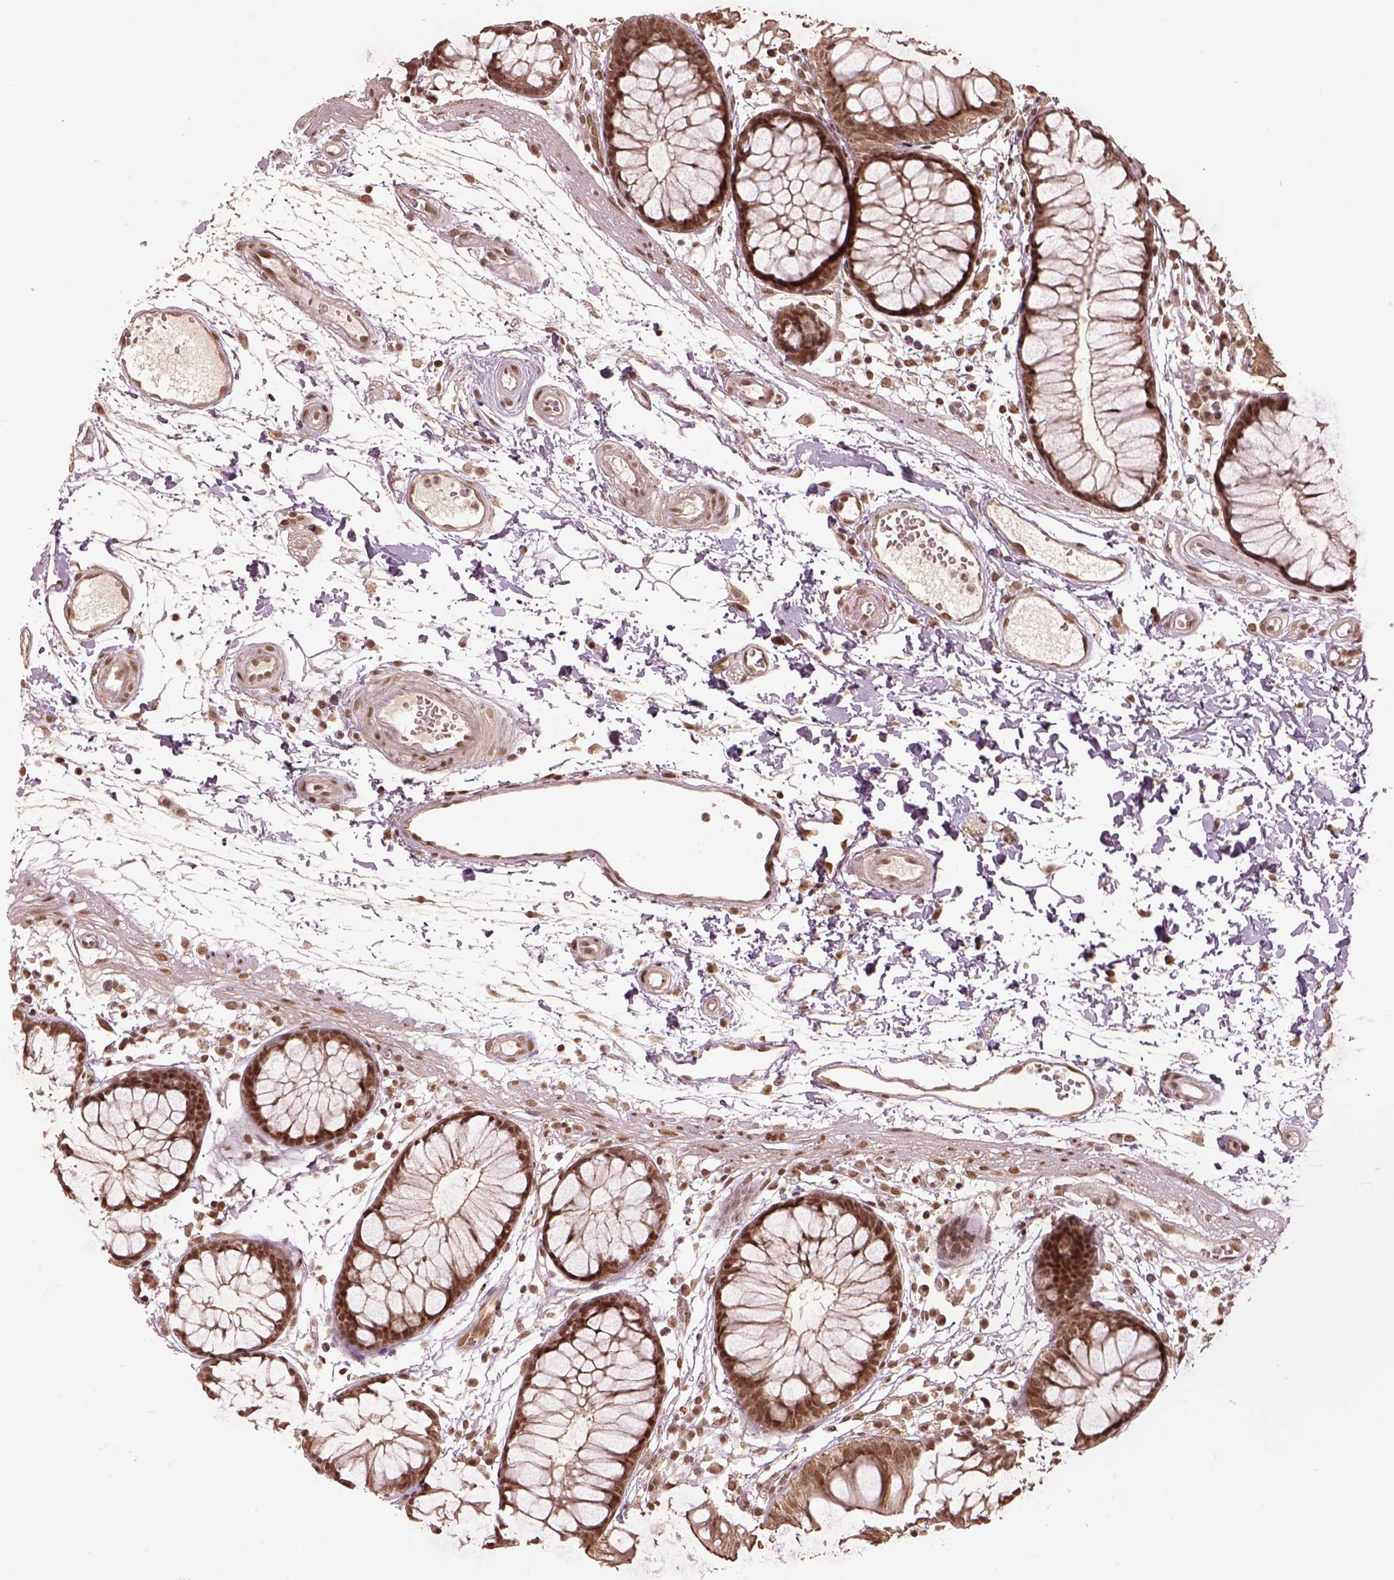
{"staining": {"intensity": "moderate", "quantity": ">75%", "location": "nuclear"}, "tissue": "colon", "cell_type": "Endothelial cells", "image_type": "normal", "snomed": [{"axis": "morphology", "description": "Normal tissue, NOS"}, {"axis": "morphology", "description": "Adenocarcinoma, NOS"}, {"axis": "topography", "description": "Colon"}], "caption": "There is medium levels of moderate nuclear staining in endothelial cells of unremarkable colon, as demonstrated by immunohistochemical staining (brown color).", "gene": "BRD9", "patient": {"sex": "male", "age": 65}}